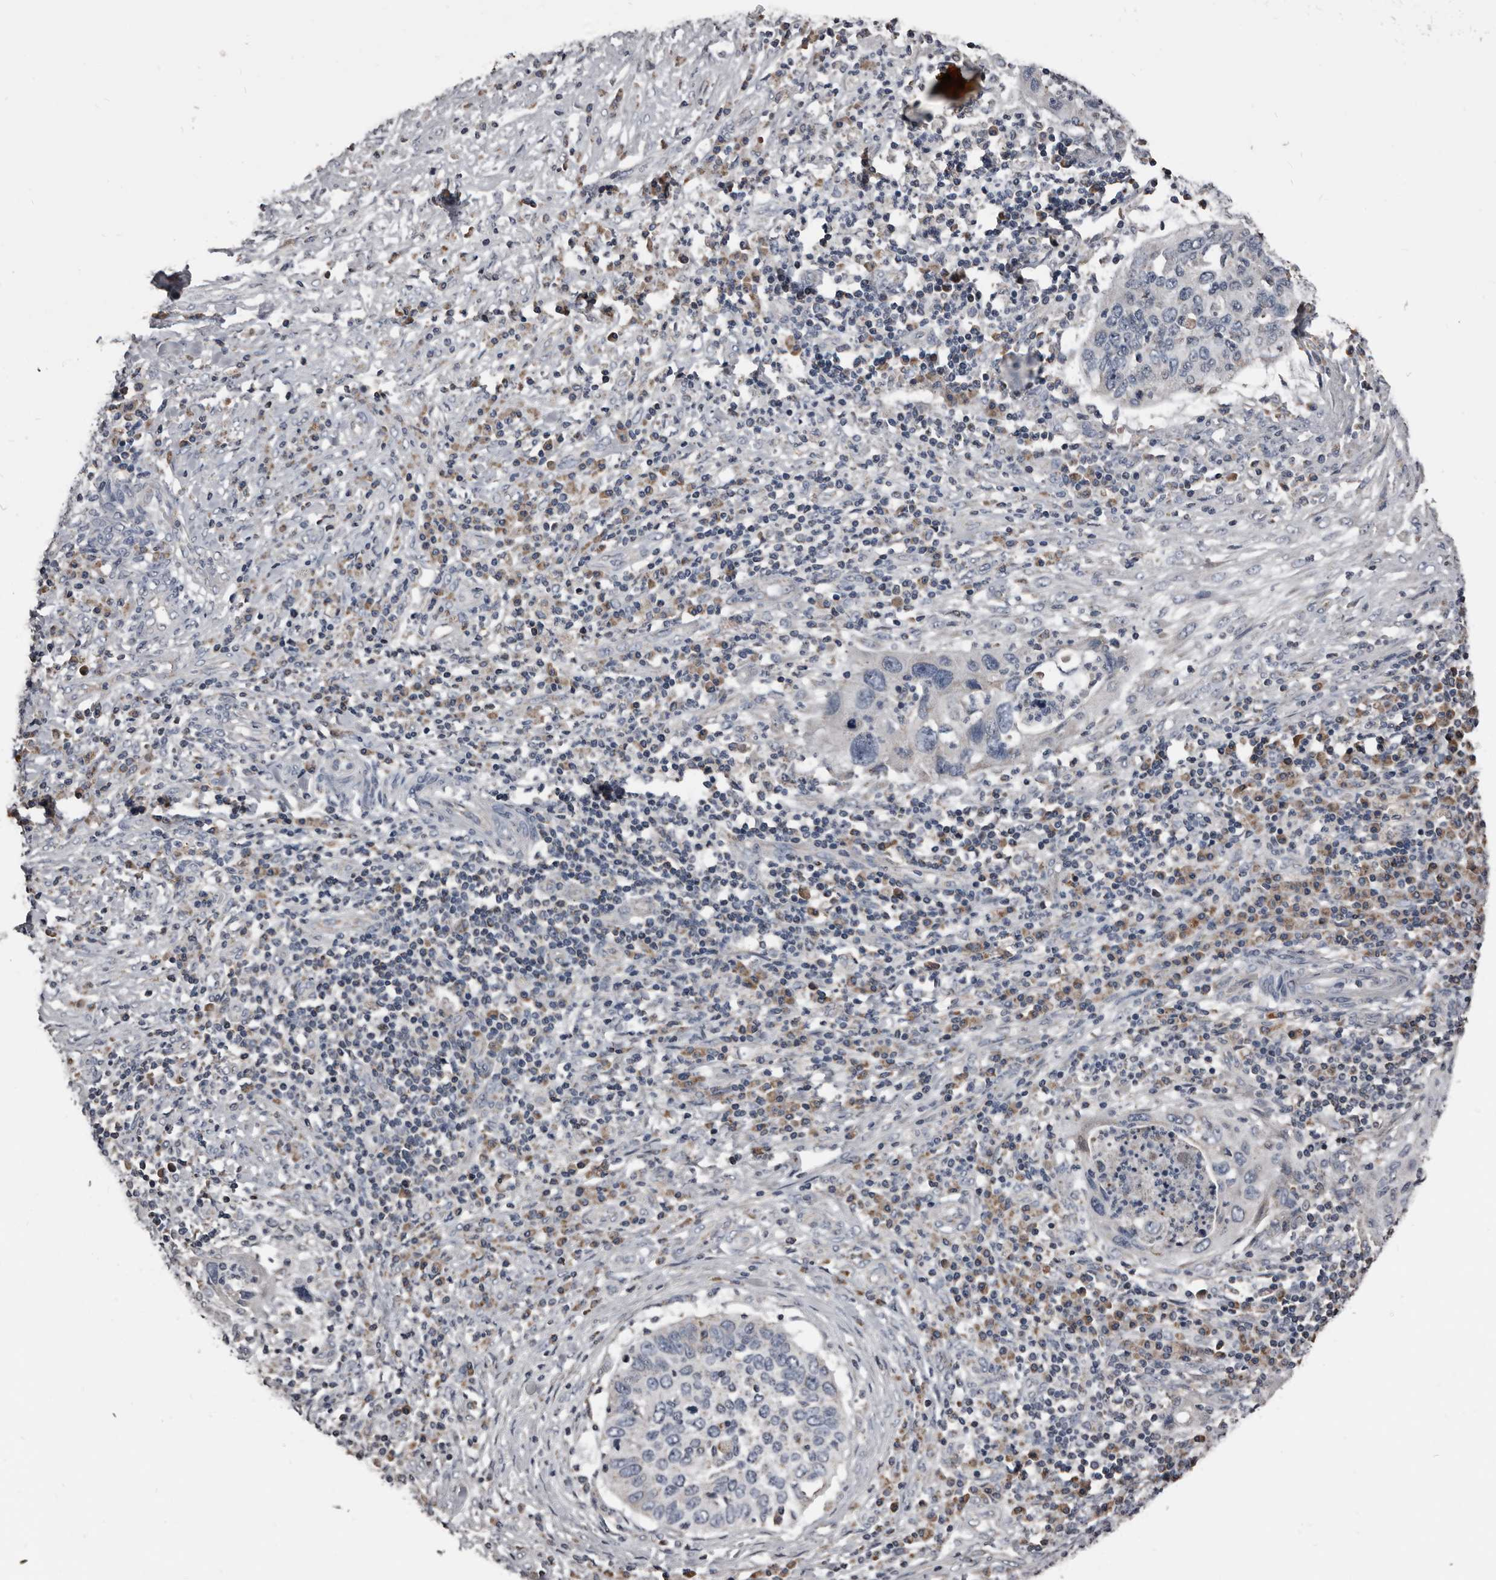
{"staining": {"intensity": "negative", "quantity": "none", "location": "none"}, "tissue": "cervical cancer", "cell_type": "Tumor cells", "image_type": "cancer", "snomed": [{"axis": "morphology", "description": "Squamous cell carcinoma, NOS"}, {"axis": "topography", "description": "Cervix"}], "caption": "Histopathology image shows no significant protein expression in tumor cells of cervical cancer (squamous cell carcinoma). Nuclei are stained in blue.", "gene": "GREB1", "patient": {"sex": "female", "age": 38}}